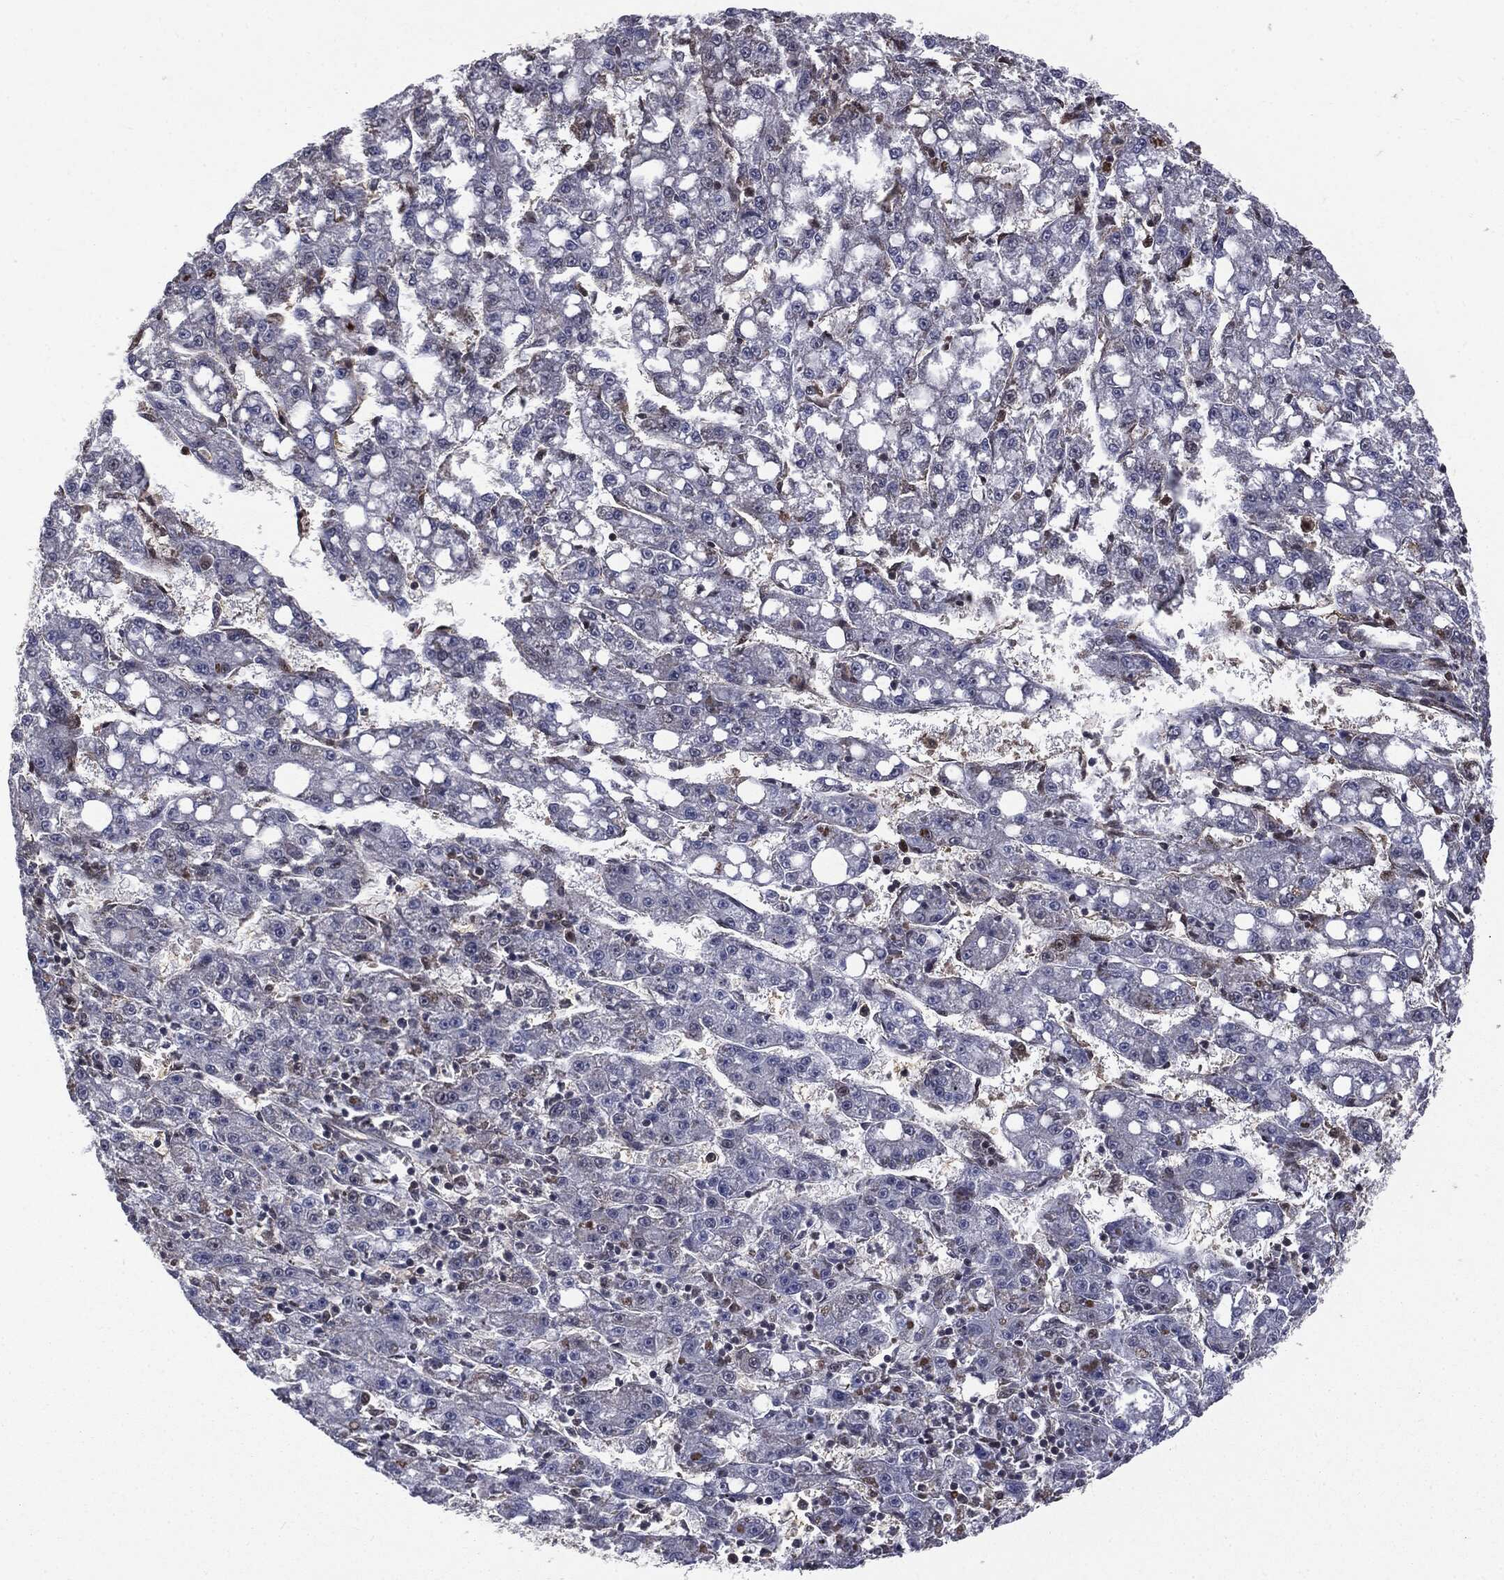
{"staining": {"intensity": "negative", "quantity": "none", "location": "none"}, "tissue": "liver cancer", "cell_type": "Tumor cells", "image_type": "cancer", "snomed": [{"axis": "morphology", "description": "Carcinoma, Hepatocellular, NOS"}, {"axis": "topography", "description": "Liver"}], "caption": "This is a micrograph of IHC staining of hepatocellular carcinoma (liver), which shows no positivity in tumor cells.", "gene": "PTPA", "patient": {"sex": "female", "age": 65}}